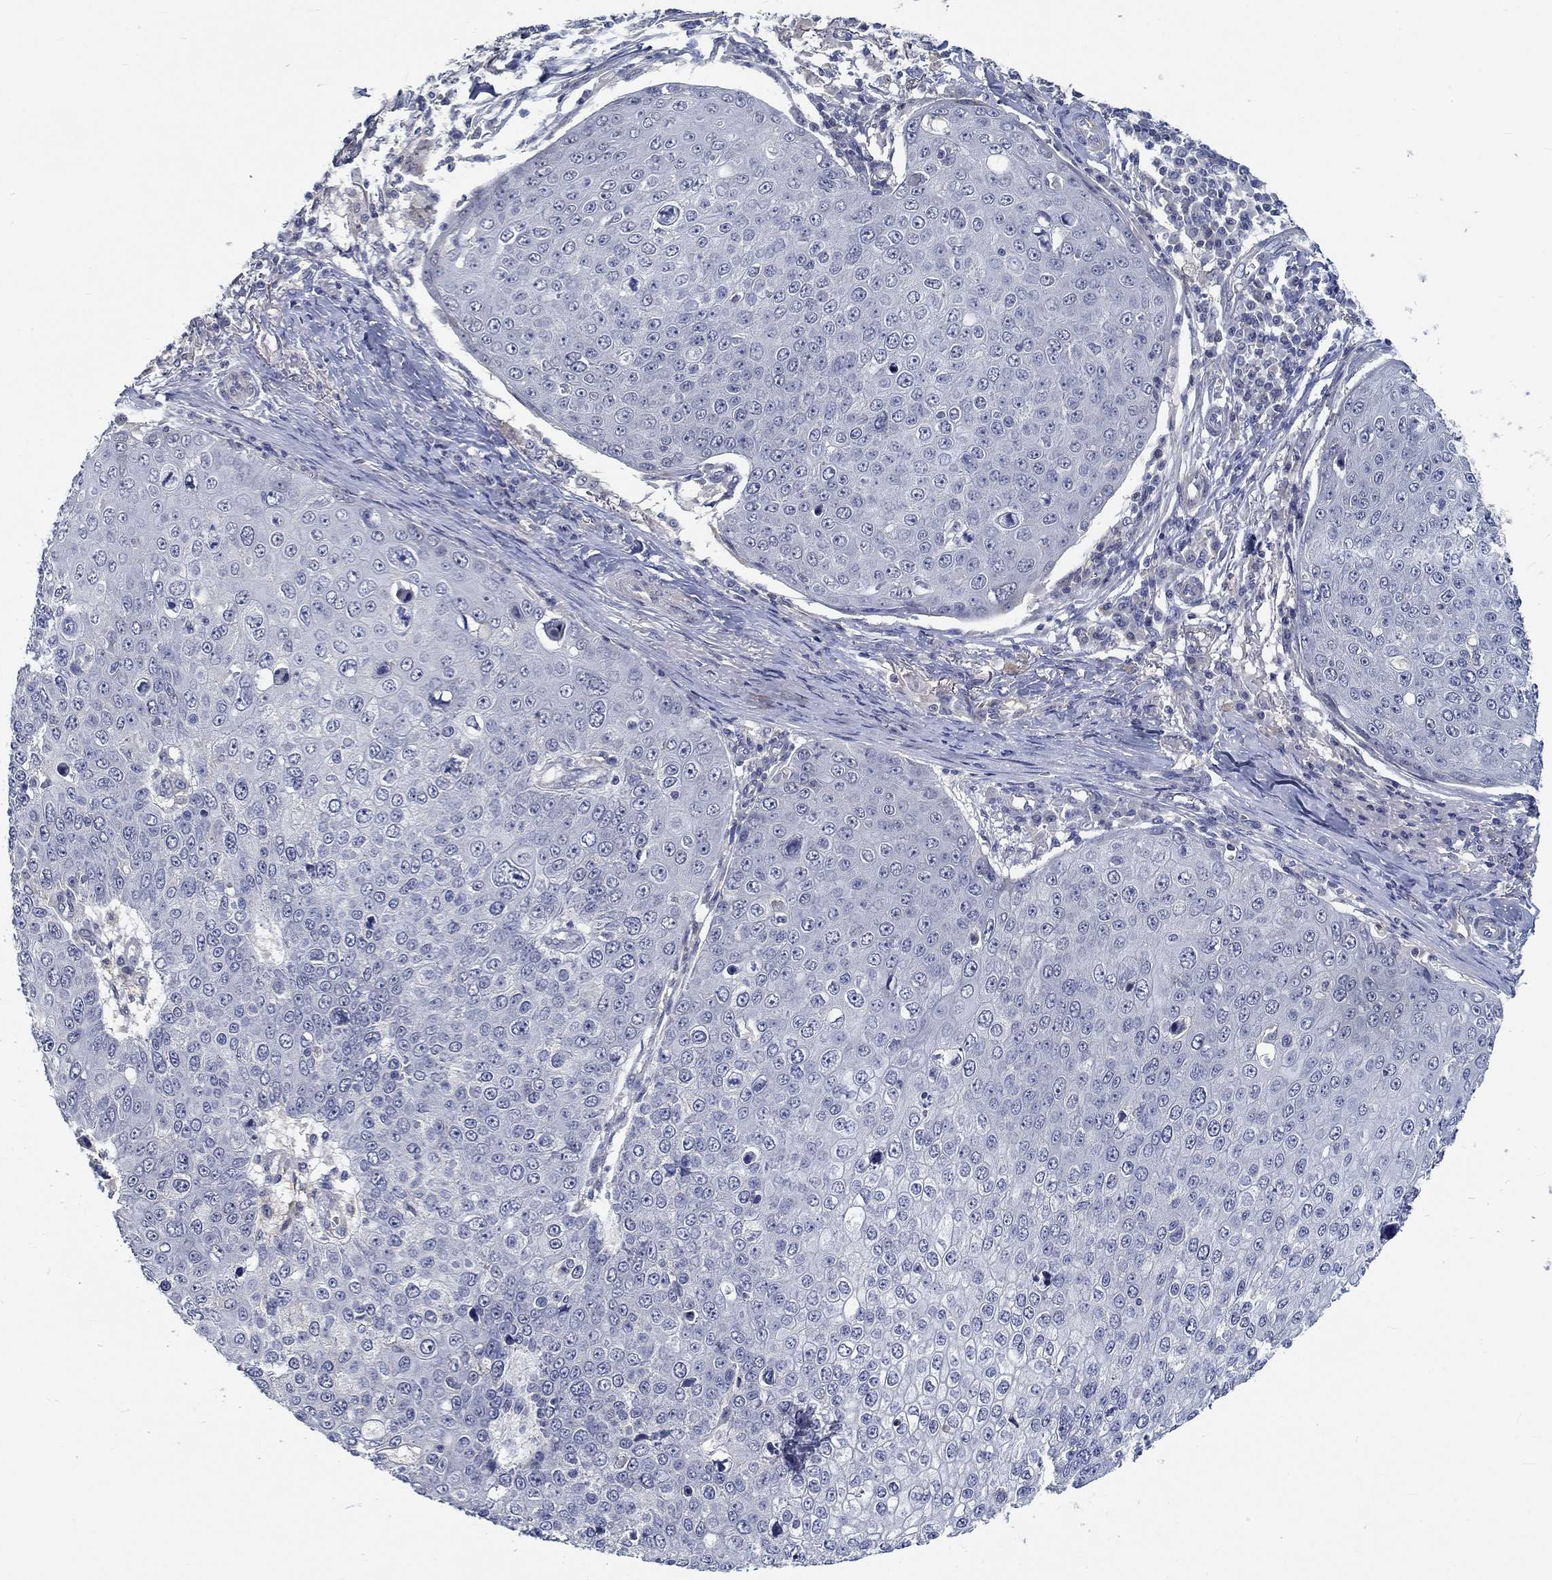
{"staining": {"intensity": "negative", "quantity": "none", "location": "none"}, "tissue": "skin cancer", "cell_type": "Tumor cells", "image_type": "cancer", "snomed": [{"axis": "morphology", "description": "Squamous cell carcinoma, NOS"}, {"axis": "topography", "description": "Skin"}], "caption": "This is an immunohistochemistry (IHC) image of skin squamous cell carcinoma. There is no positivity in tumor cells.", "gene": "MYBPC1", "patient": {"sex": "male", "age": 71}}